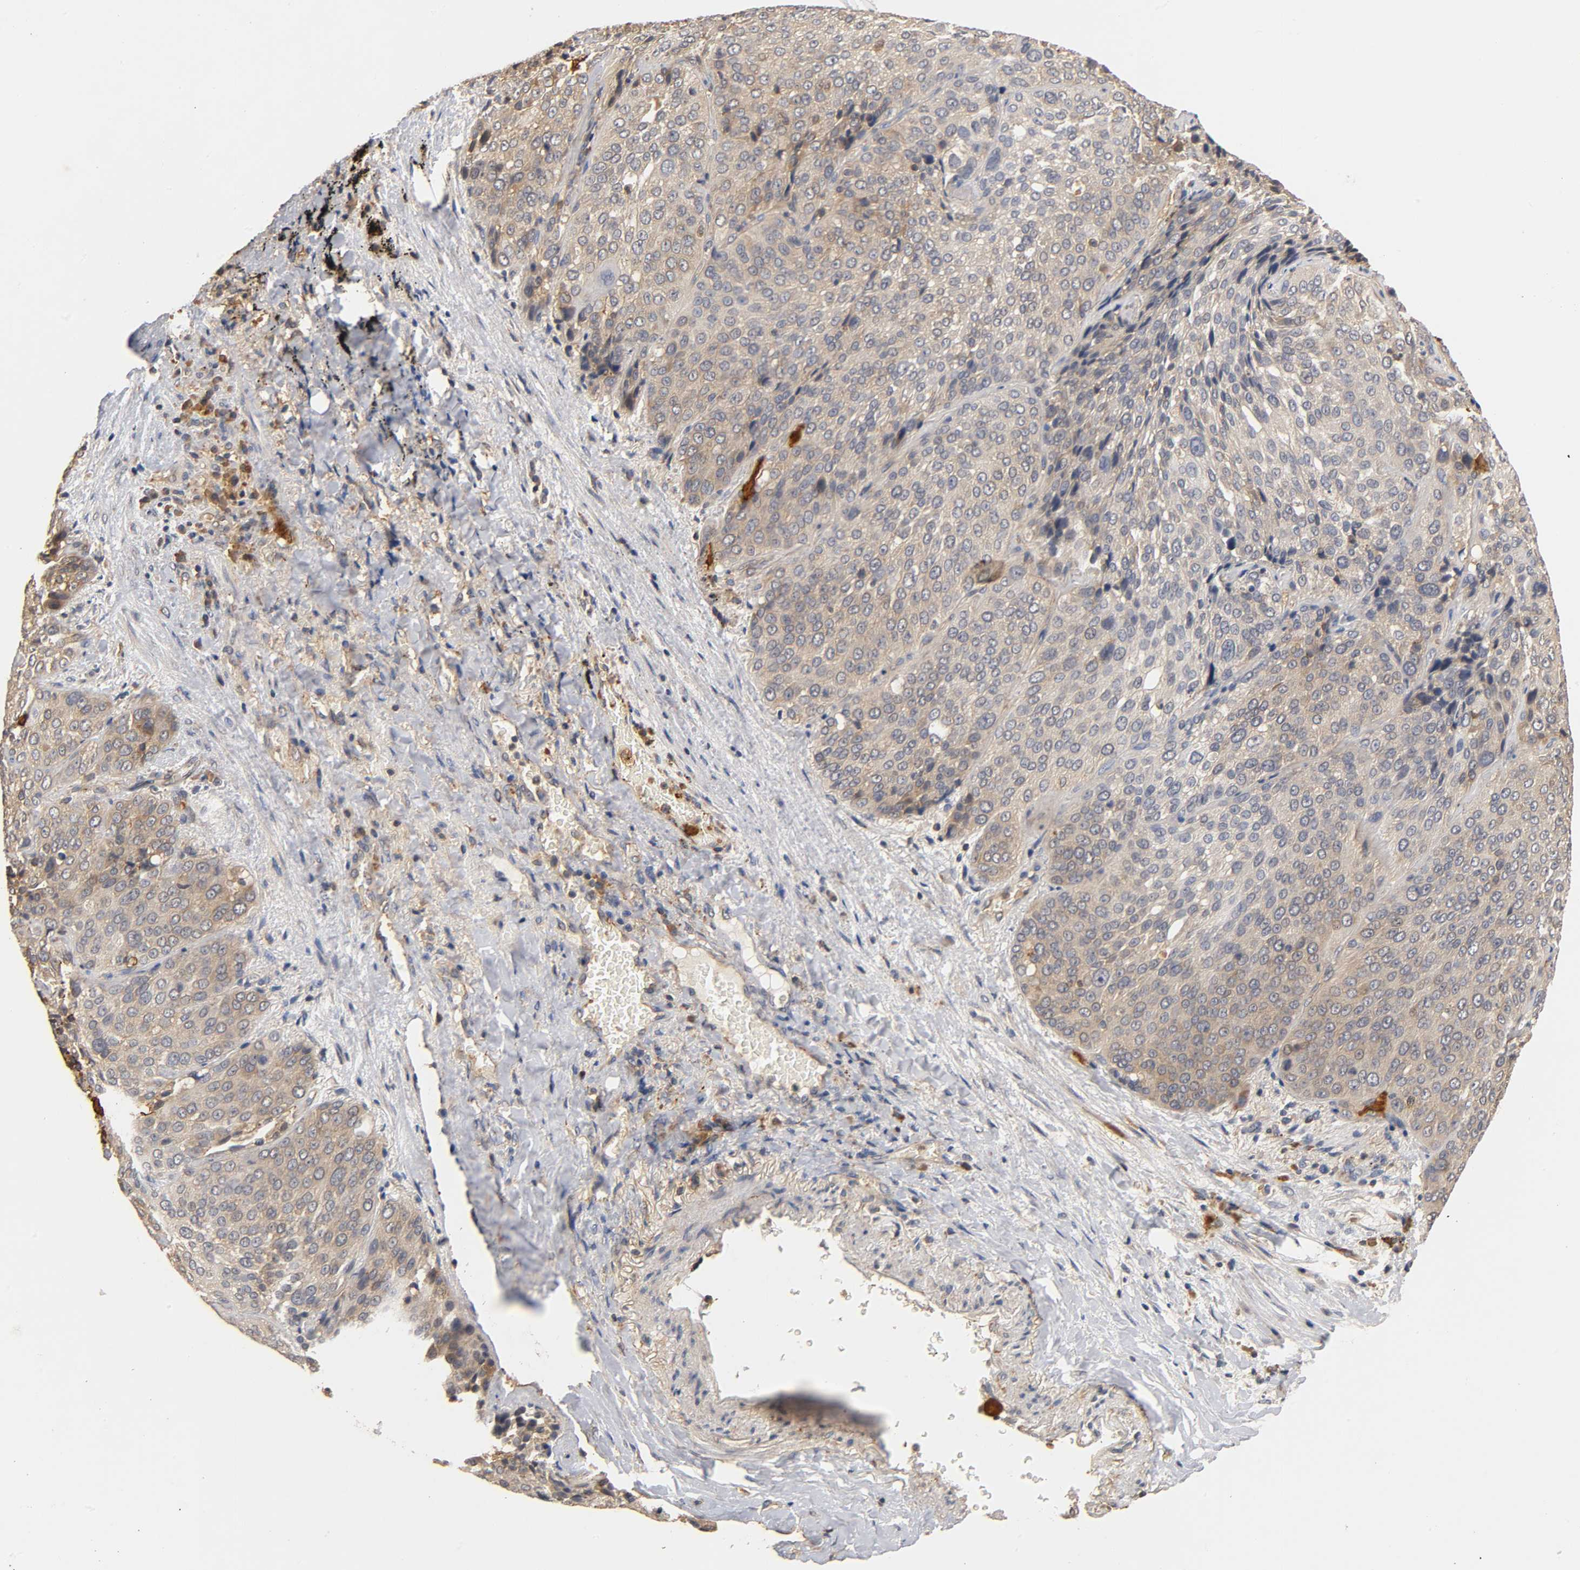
{"staining": {"intensity": "weak", "quantity": ">75%", "location": "cytoplasmic/membranous"}, "tissue": "lung cancer", "cell_type": "Tumor cells", "image_type": "cancer", "snomed": [{"axis": "morphology", "description": "Squamous cell carcinoma, NOS"}, {"axis": "topography", "description": "Lung"}], "caption": "Immunohistochemistry (IHC) micrograph of neoplastic tissue: lung squamous cell carcinoma stained using immunohistochemistry demonstrates low levels of weak protein expression localized specifically in the cytoplasmic/membranous of tumor cells, appearing as a cytoplasmic/membranous brown color.", "gene": "SCAP", "patient": {"sex": "male", "age": 54}}